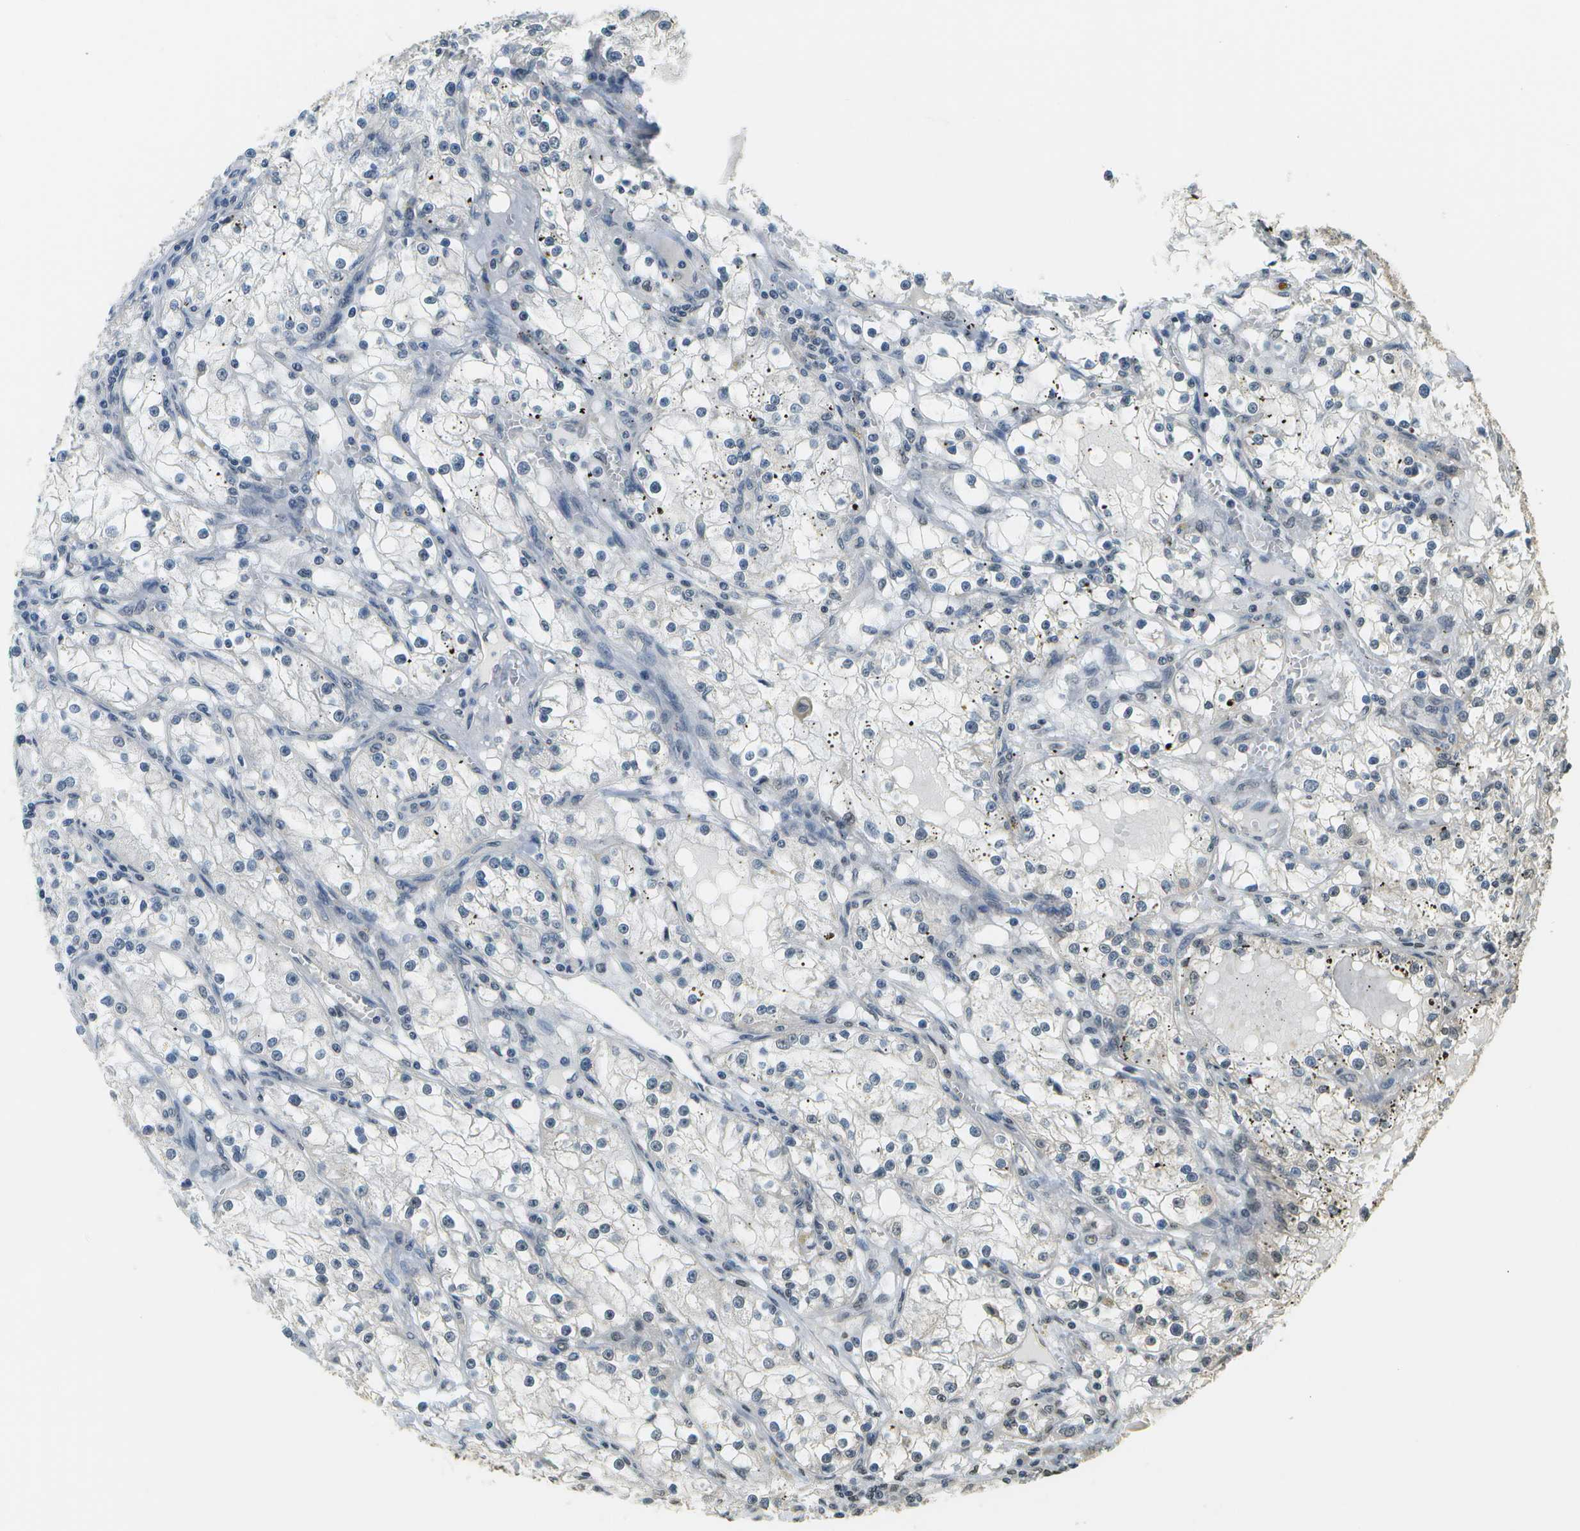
{"staining": {"intensity": "negative", "quantity": "none", "location": "none"}, "tissue": "renal cancer", "cell_type": "Tumor cells", "image_type": "cancer", "snomed": [{"axis": "morphology", "description": "Adenocarcinoma, NOS"}, {"axis": "topography", "description": "Kidney"}], "caption": "A photomicrograph of human renal cancer is negative for staining in tumor cells.", "gene": "ABL2", "patient": {"sex": "male", "age": 56}}